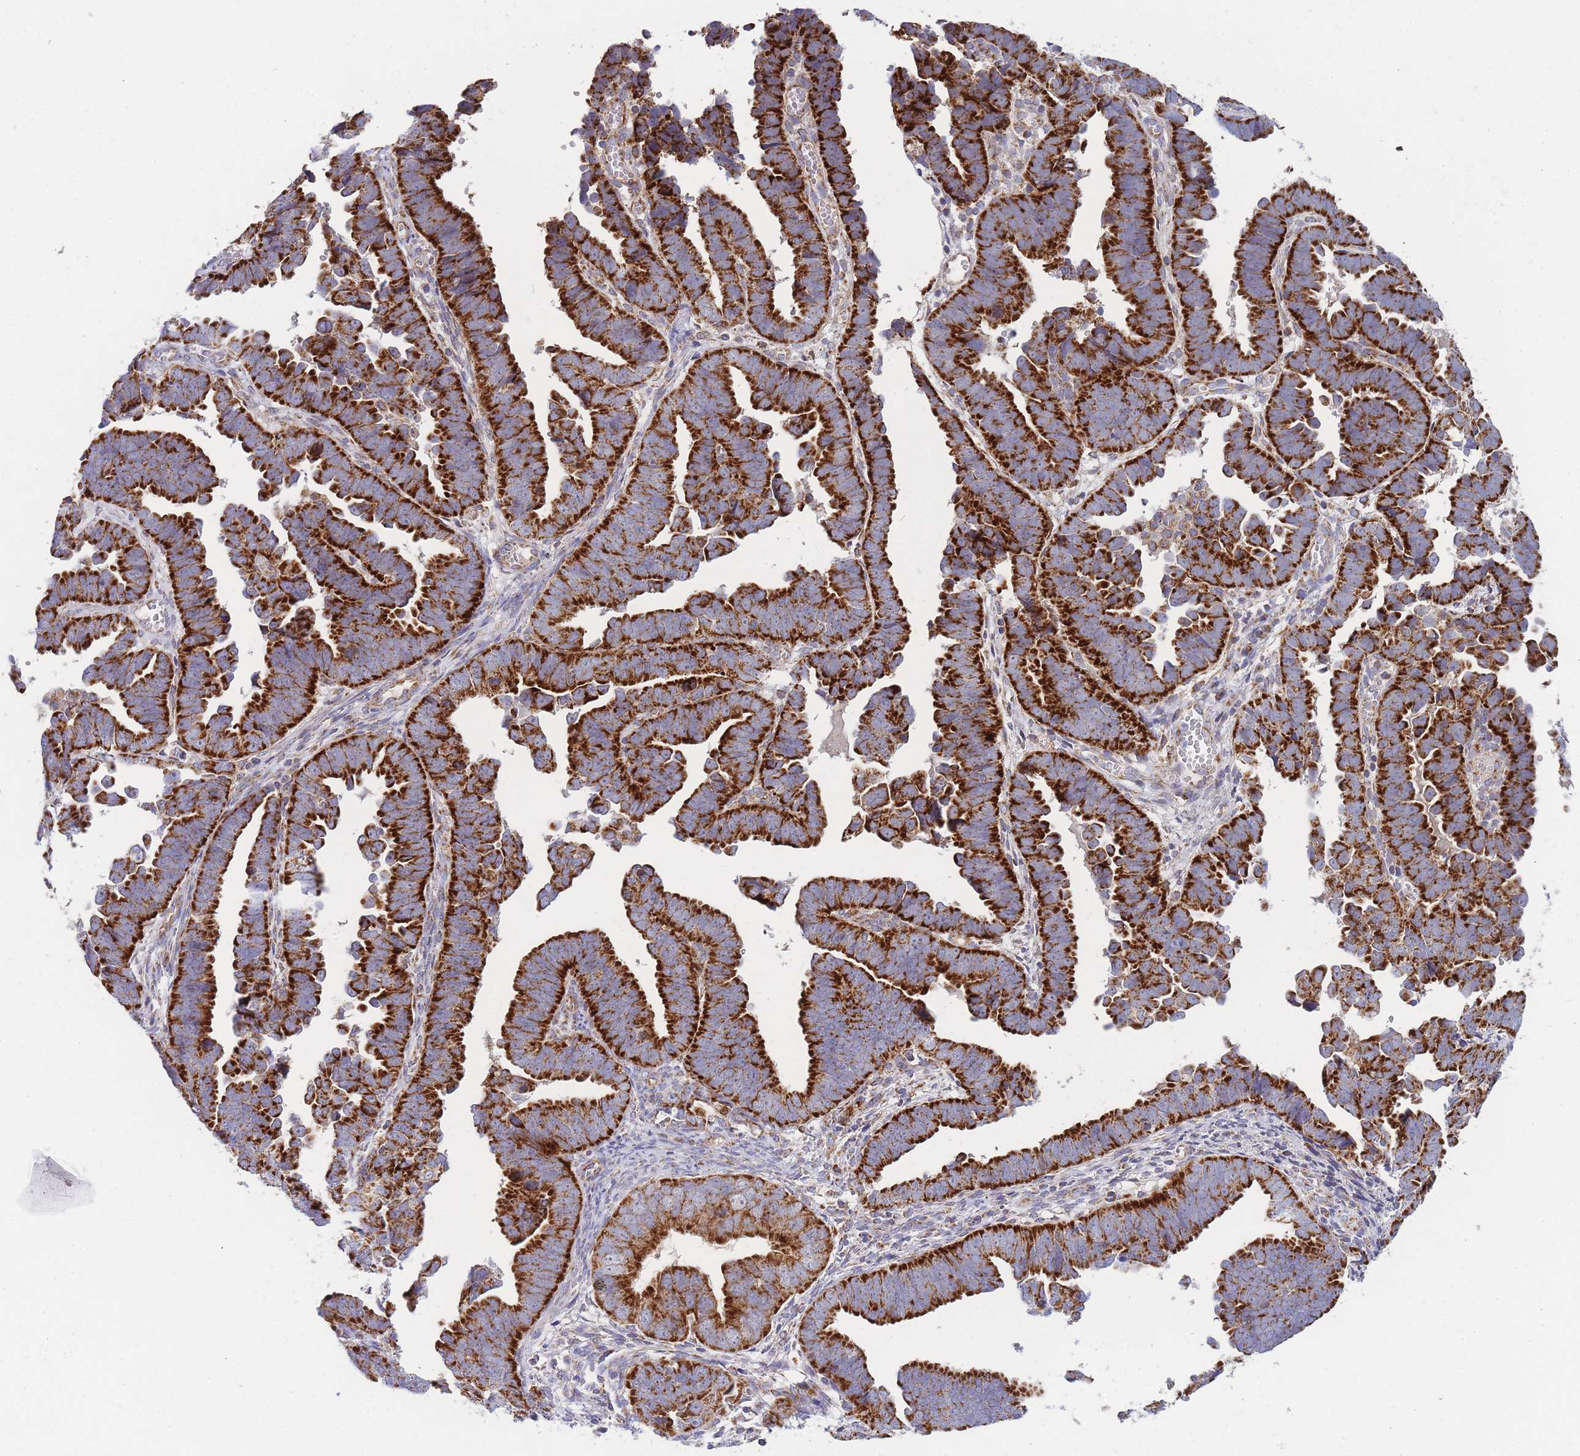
{"staining": {"intensity": "strong", "quantity": ">75%", "location": "cytoplasmic/membranous"}, "tissue": "endometrial cancer", "cell_type": "Tumor cells", "image_type": "cancer", "snomed": [{"axis": "morphology", "description": "Adenocarcinoma, NOS"}, {"axis": "topography", "description": "Endometrium"}], "caption": "Brown immunohistochemical staining in adenocarcinoma (endometrial) exhibits strong cytoplasmic/membranous expression in approximately >75% of tumor cells.", "gene": "MRPS11", "patient": {"sex": "female", "age": 75}}